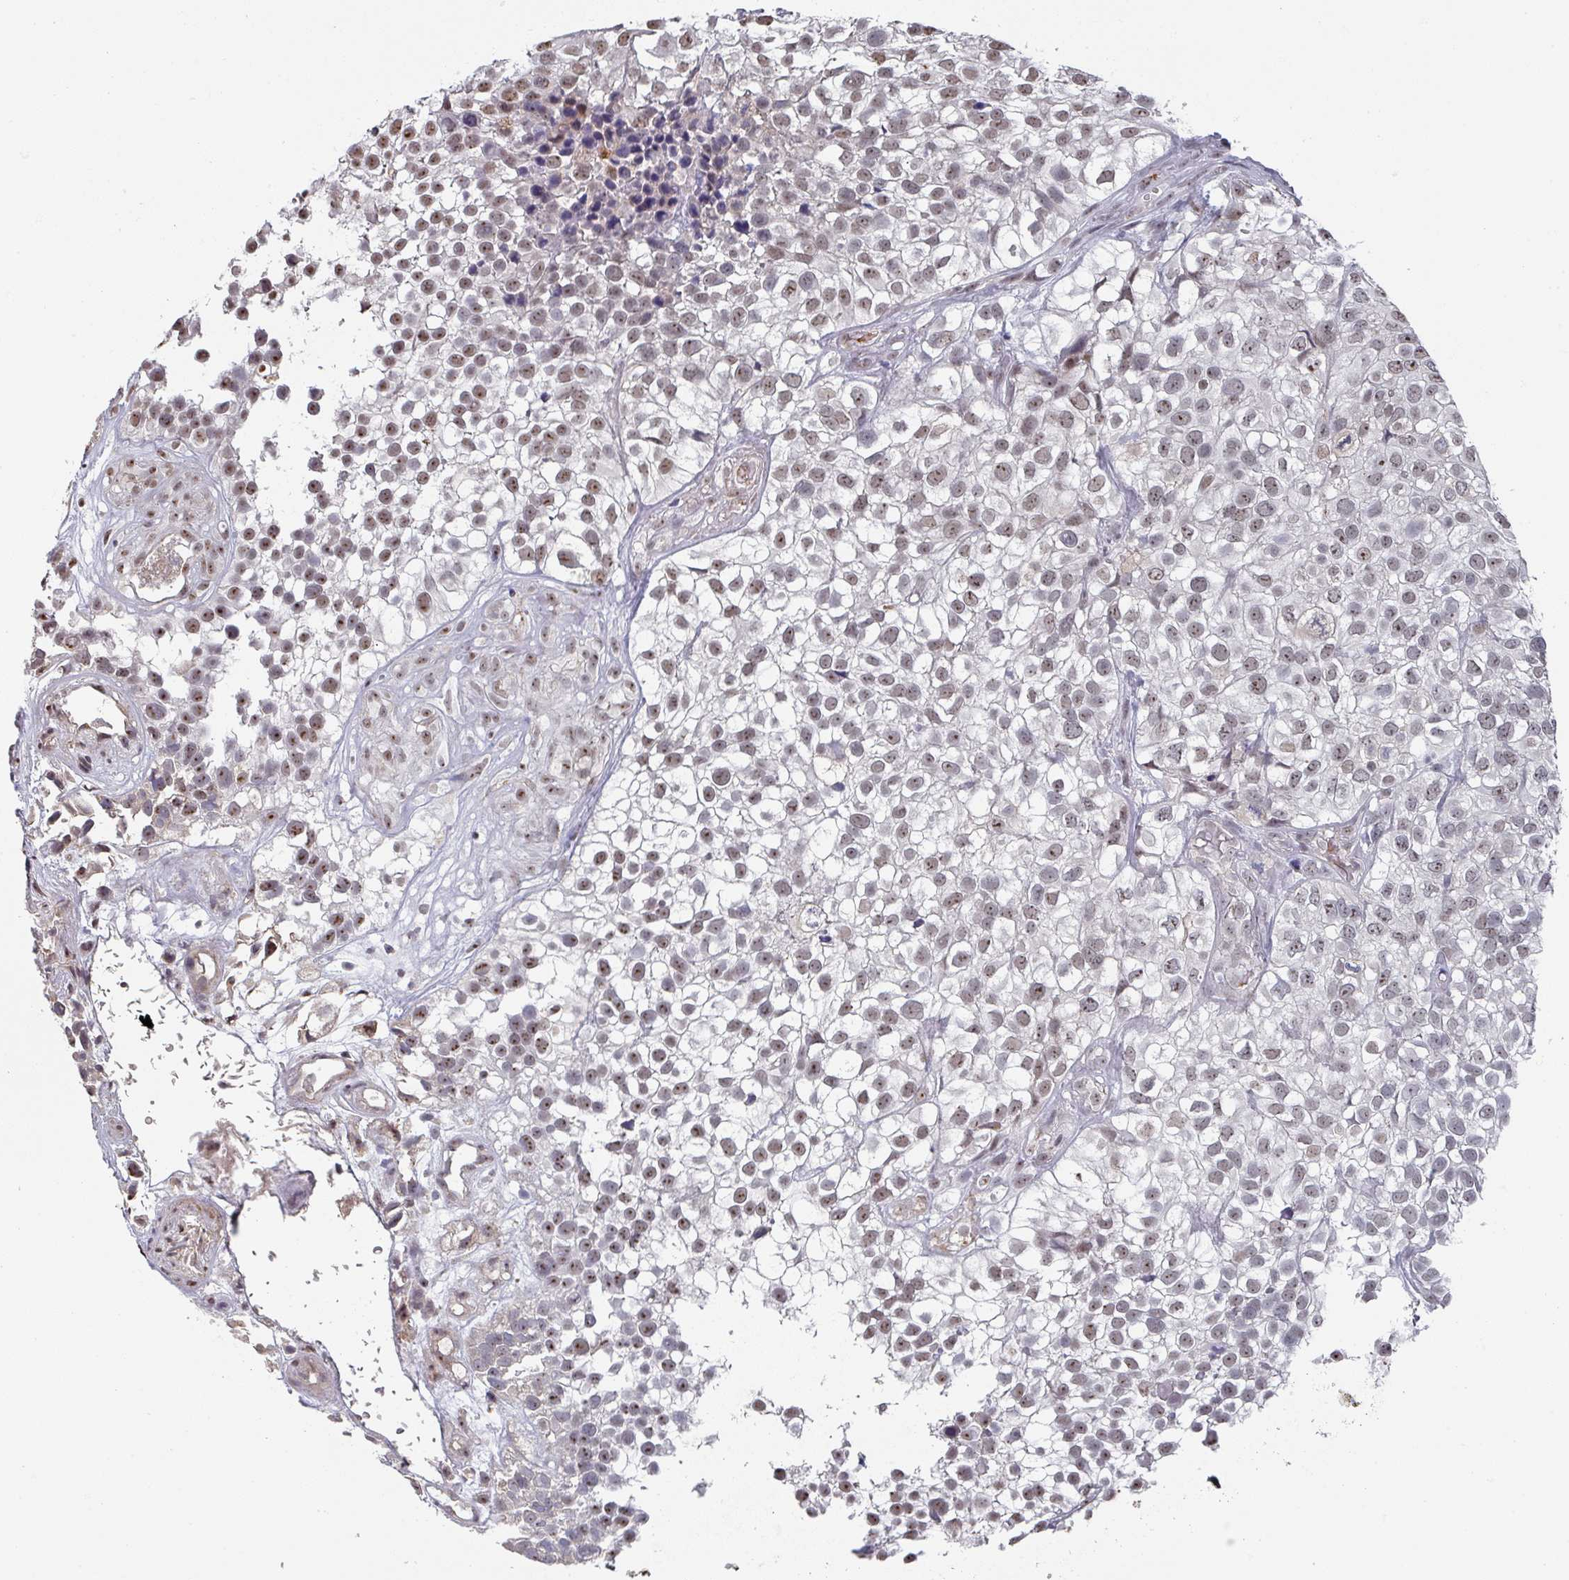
{"staining": {"intensity": "moderate", "quantity": ">75%", "location": "nuclear"}, "tissue": "urothelial cancer", "cell_type": "Tumor cells", "image_type": "cancer", "snomed": [{"axis": "morphology", "description": "Urothelial carcinoma, High grade"}, {"axis": "topography", "description": "Urinary bladder"}], "caption": "Immunohistochemistry (IHC) histopathology image of neoplastic tissue: high-grade urothelial carcinoma stained using immunohistochemistry demonstrates medium levels of moderate protein expression localized specifically in the nuclear of tumor cells, appearing as a nuclear brown color.", "gene": "ZNF654", "patient": {"sex": "male", "age": 56}}